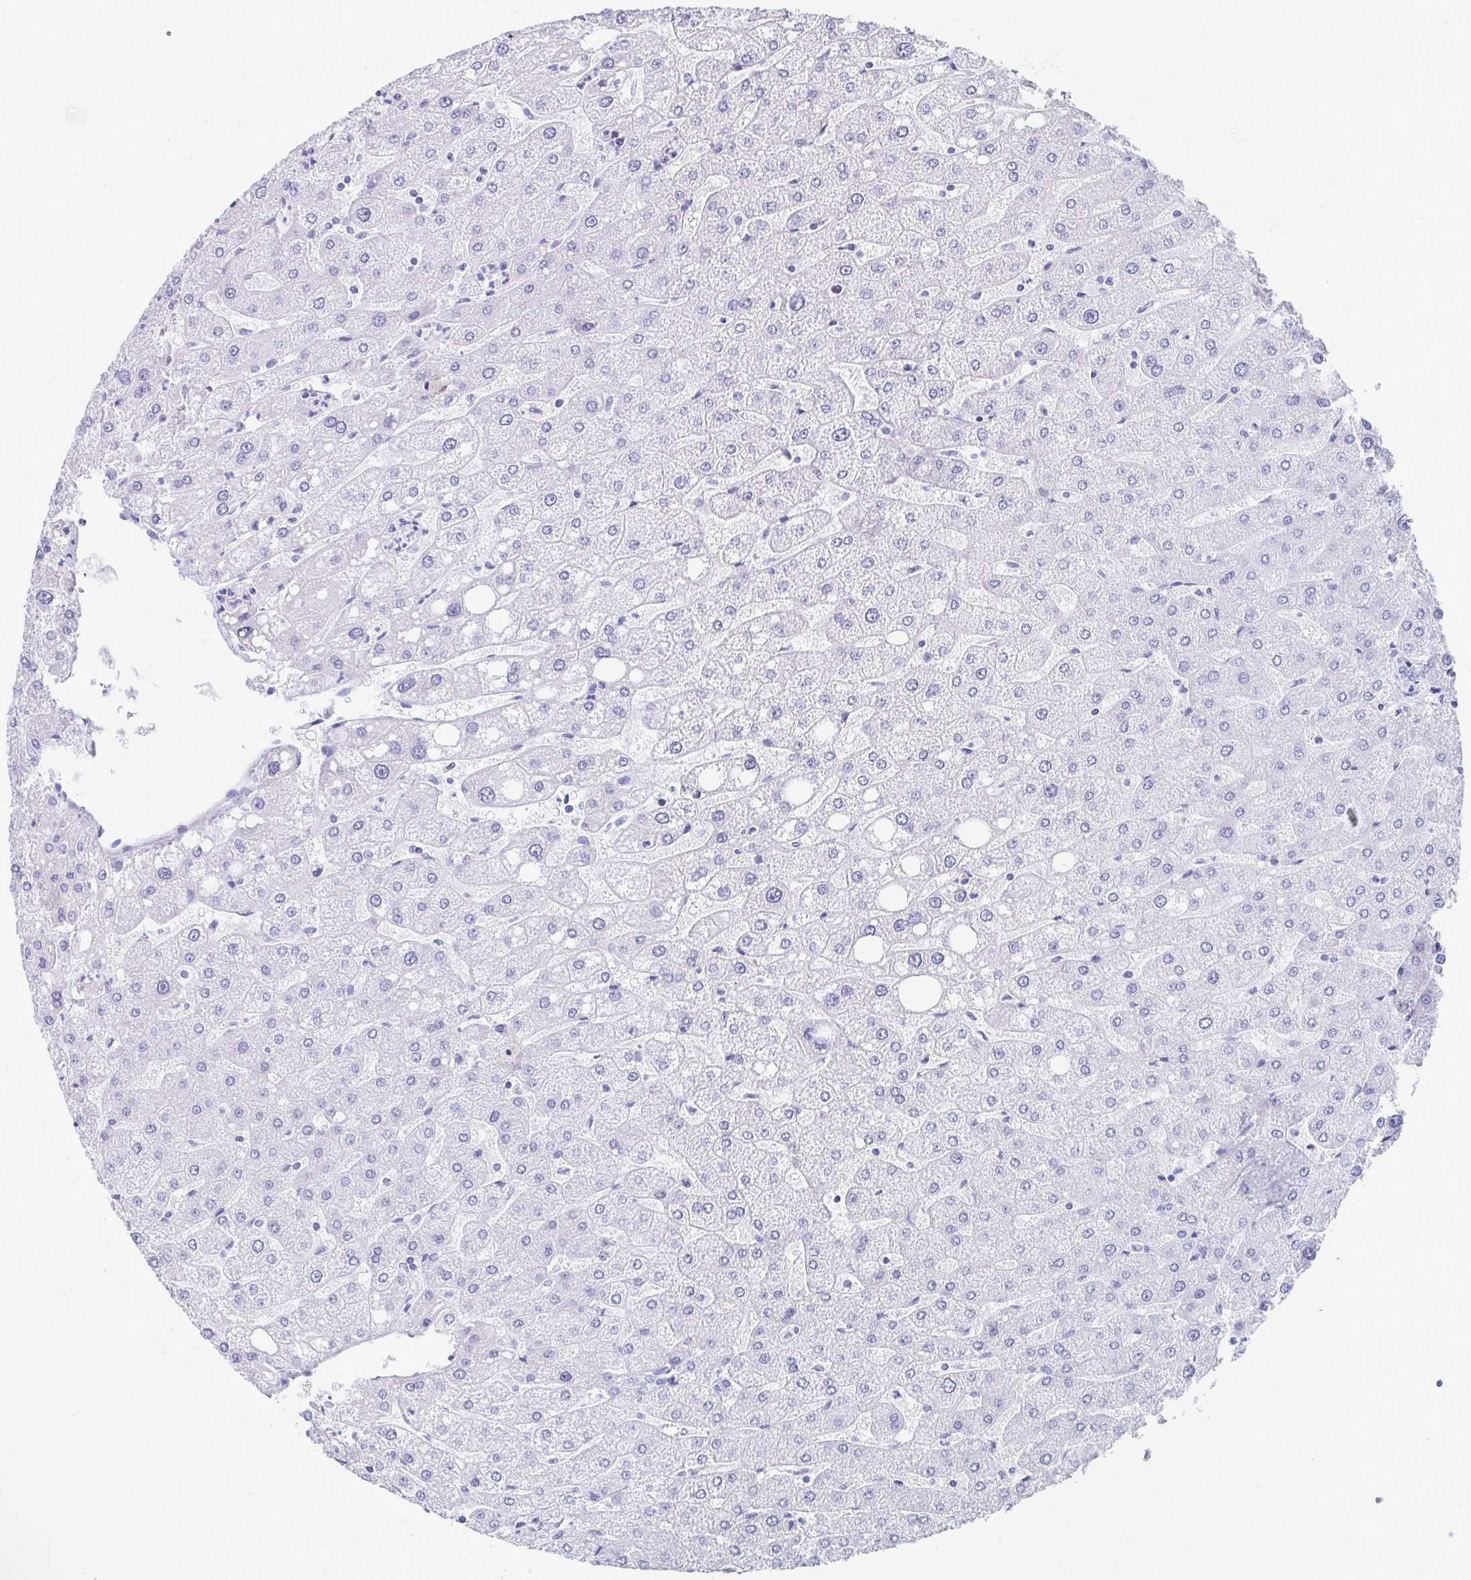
{"staining": {"intensity": "negative", "quantity": "none", "location": "none"}, "tissue": "liver", "cell_type": "Cholangiocytes", "image_type": "normal", "snomed": [{"axis": "morphology", "description": "Normal tissue, NOS"}, {"axis": "topography", "description": "Liver"}], "caption": "The IHC histopathology image has no significant positivity in cholangiocytes of liver.", "gene": "GKN2", "patient": {"sex": "male", "age": 67}}